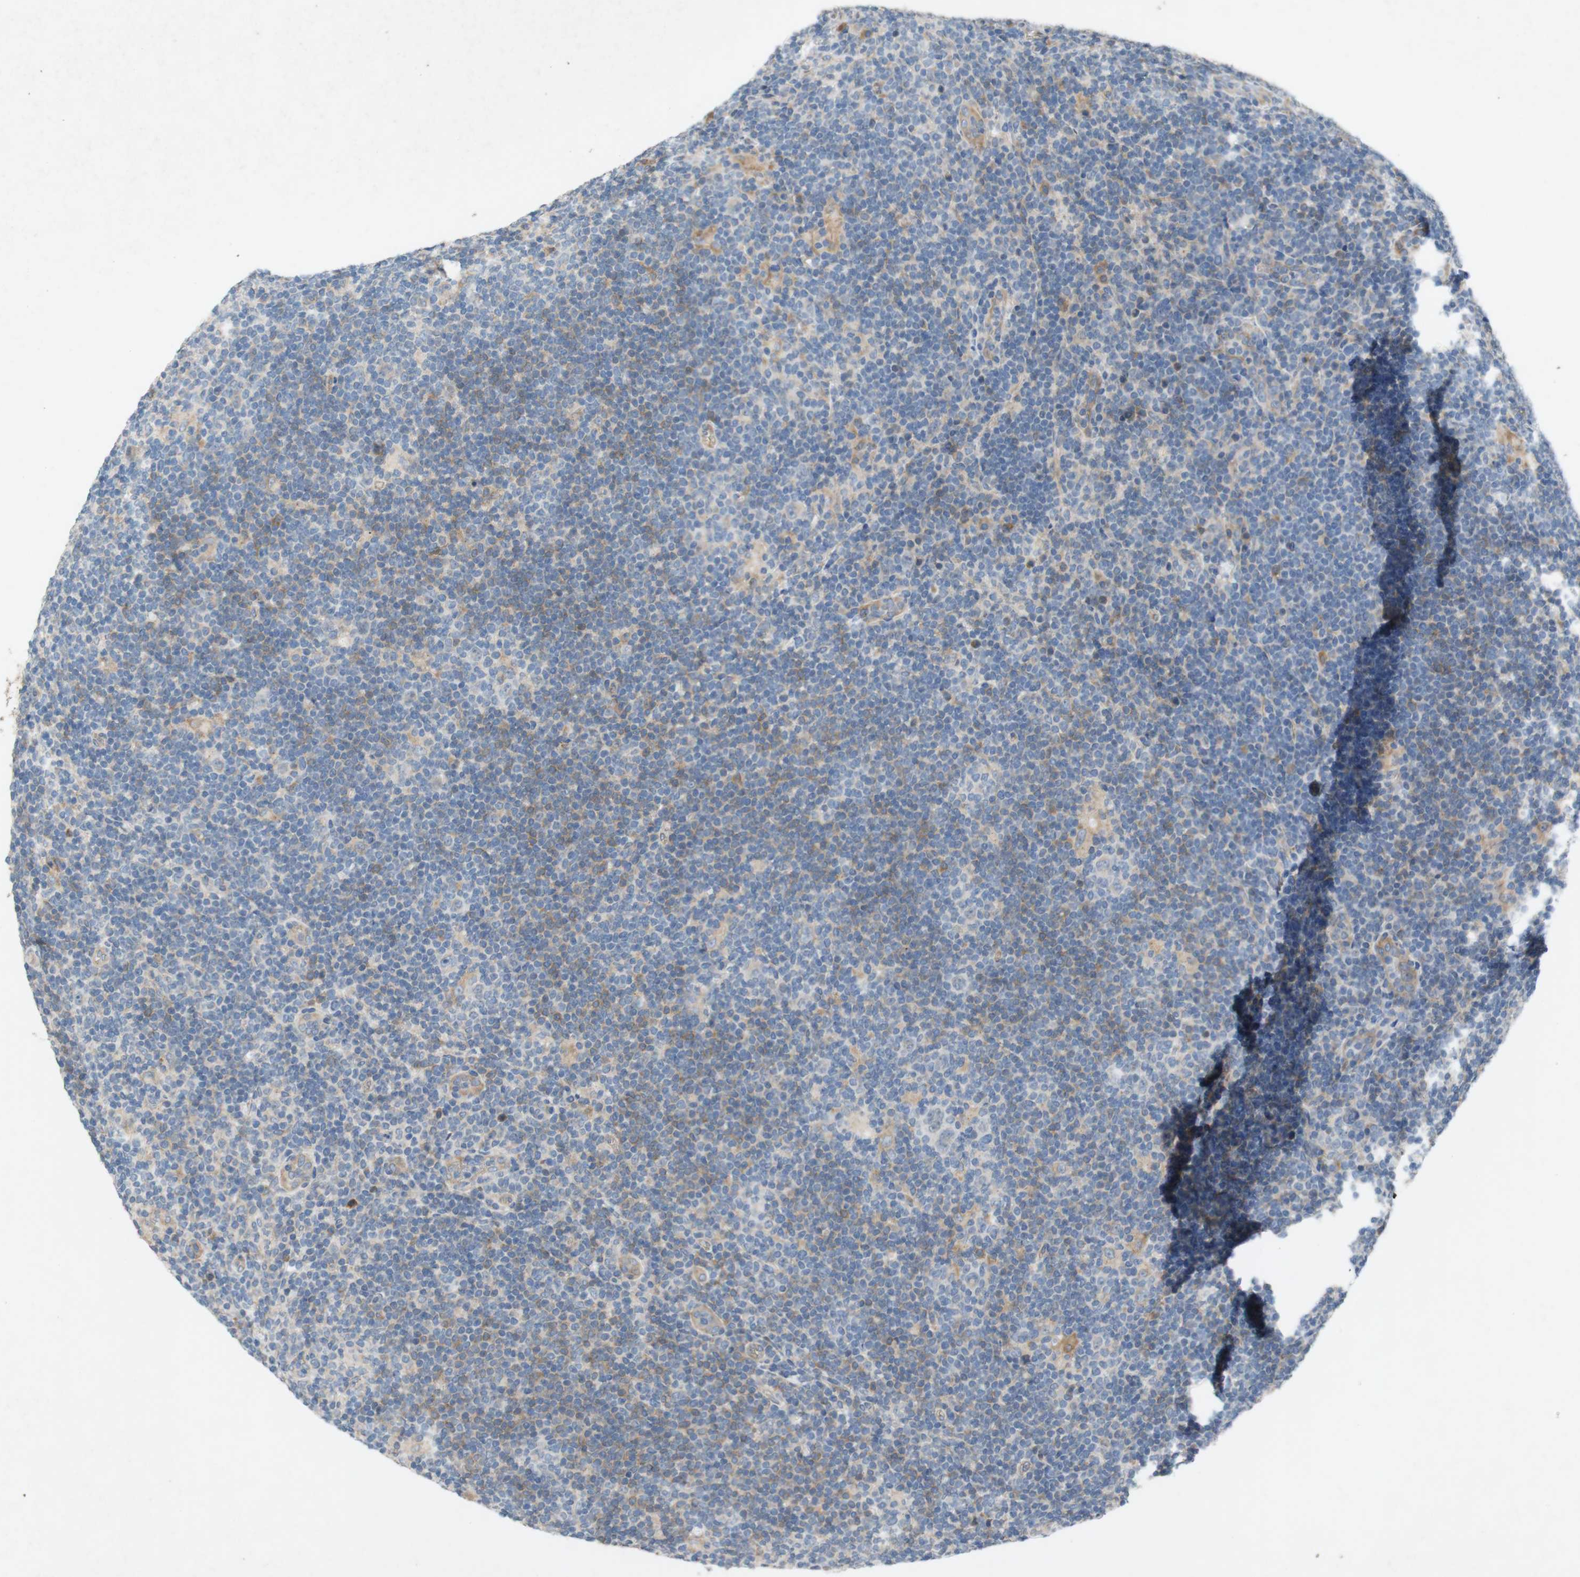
{"staining": {"intensity": "negative", "quantity": "none", "location": "none"}, "tissue": "lymphoma", "cell_type": "Tumor cells", "image_type": "cancer", "snomed": [{"axis": "morphology", "description": "Hodgkin's disease, NOS"}, {"axis": "topography", "description": "Lymph node"}], "caption": "DAB (3,3'-diaminobenzidine) immunohistochemical staining of human Hodgkin's disease demonstrates no significant positivity in tumor cells. (DAB (3,3'-diaminobenzidine) IHC with hematoxylin counter stain).", "gene": "ADD2", "patient": {"sex": "female", "age": 57}}